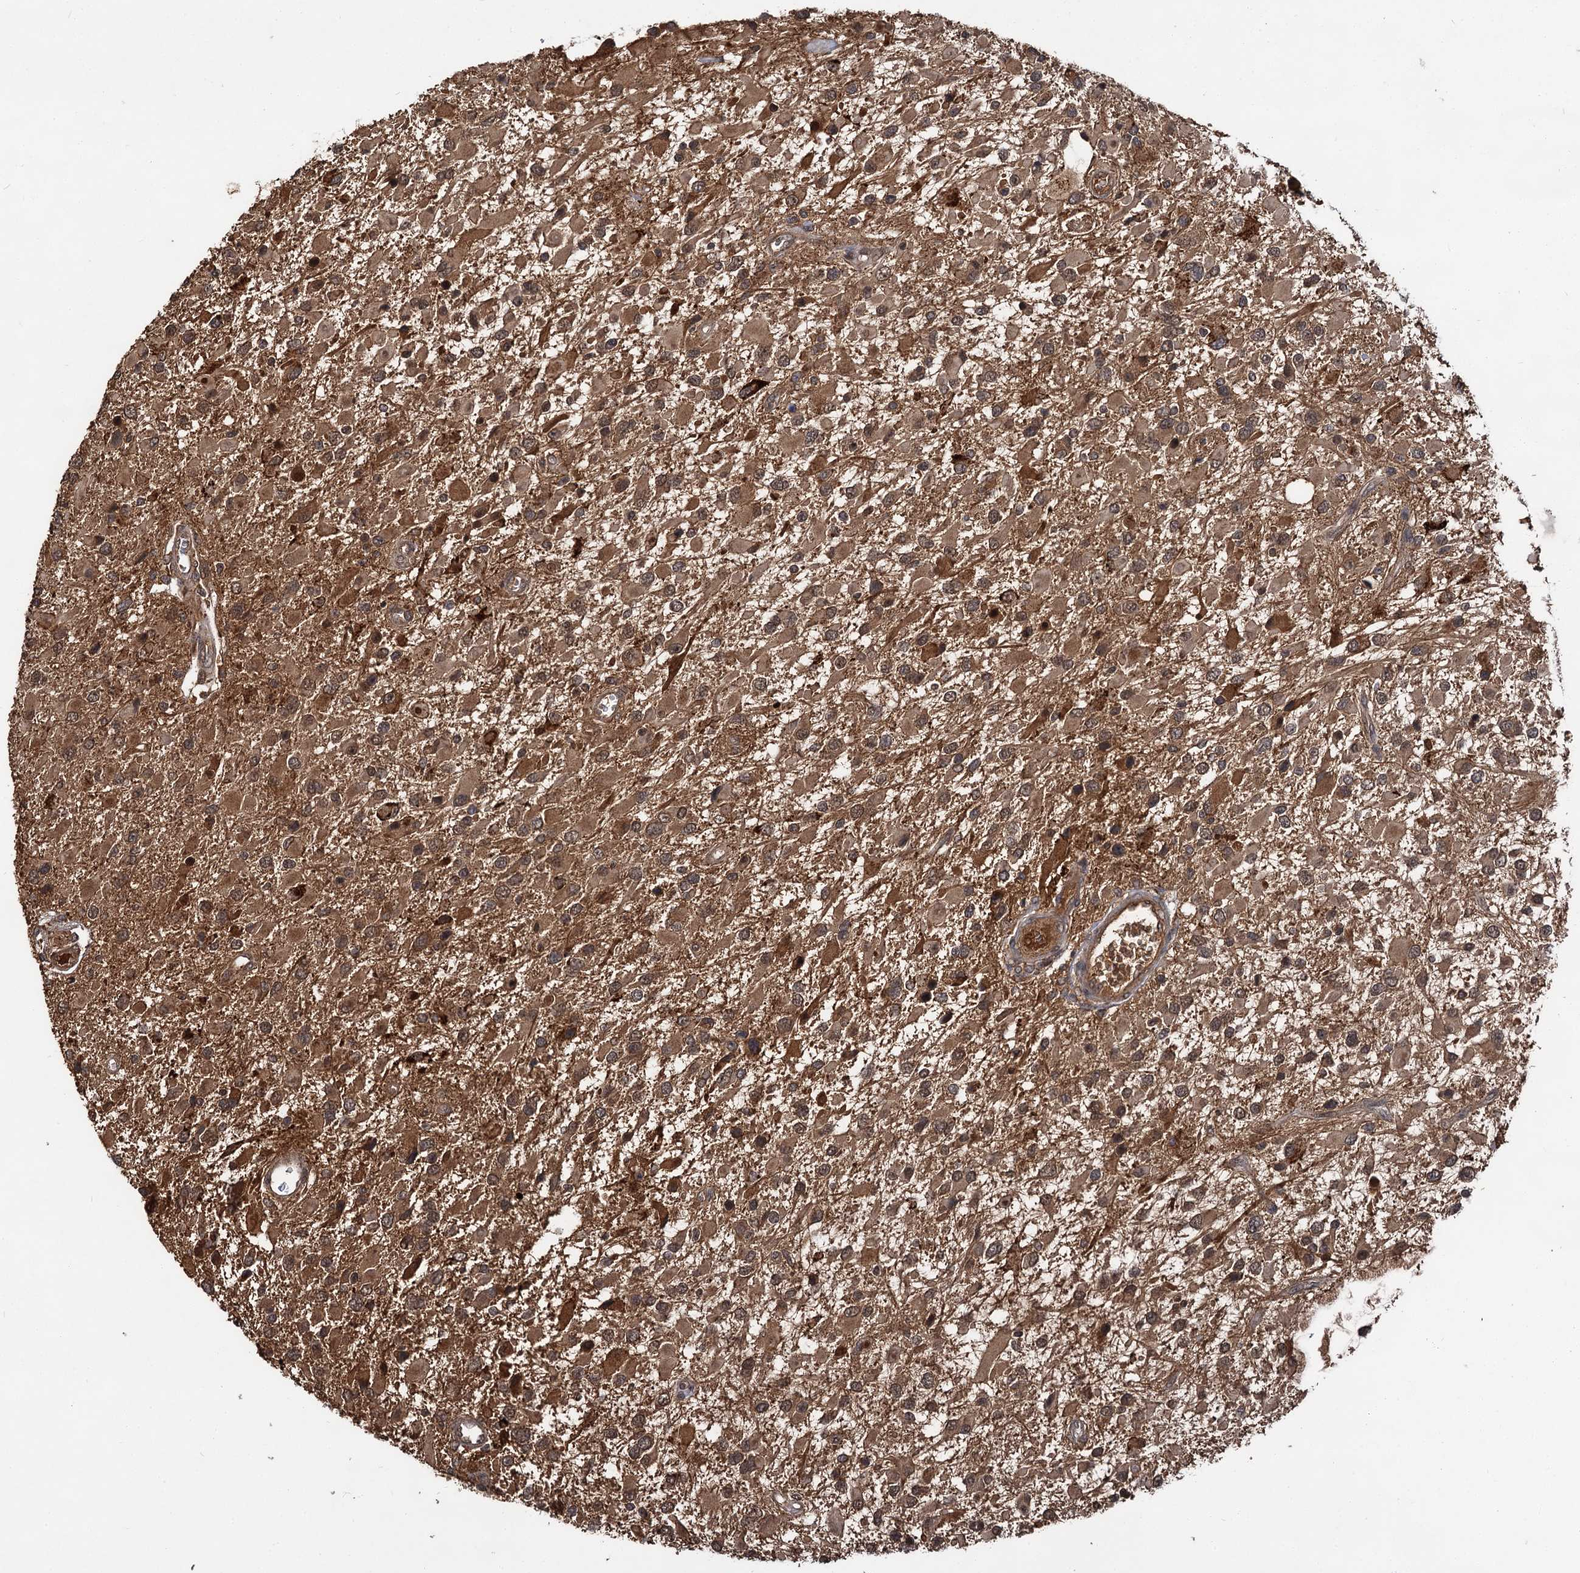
{"staining": {"intensity": "moderate", "quantity": "25%-75%", "location": "cytoplasmic/membranous"}, "tissue": "glioma", "cell_type": "Tumor cells", "image_type": "cancer", "snomed": [{"axis": "morphology", "description": "Glioma, malignant, High grade"}, {"axis": "topography", "description": "Brain"}], "caption": "Moderate cytoplasmic/membranous expression is seen in approximately 25%-75% of tumor cells in glioma.", "gene": "MBD6", "patient": {"sex": "male", "age": 53}}